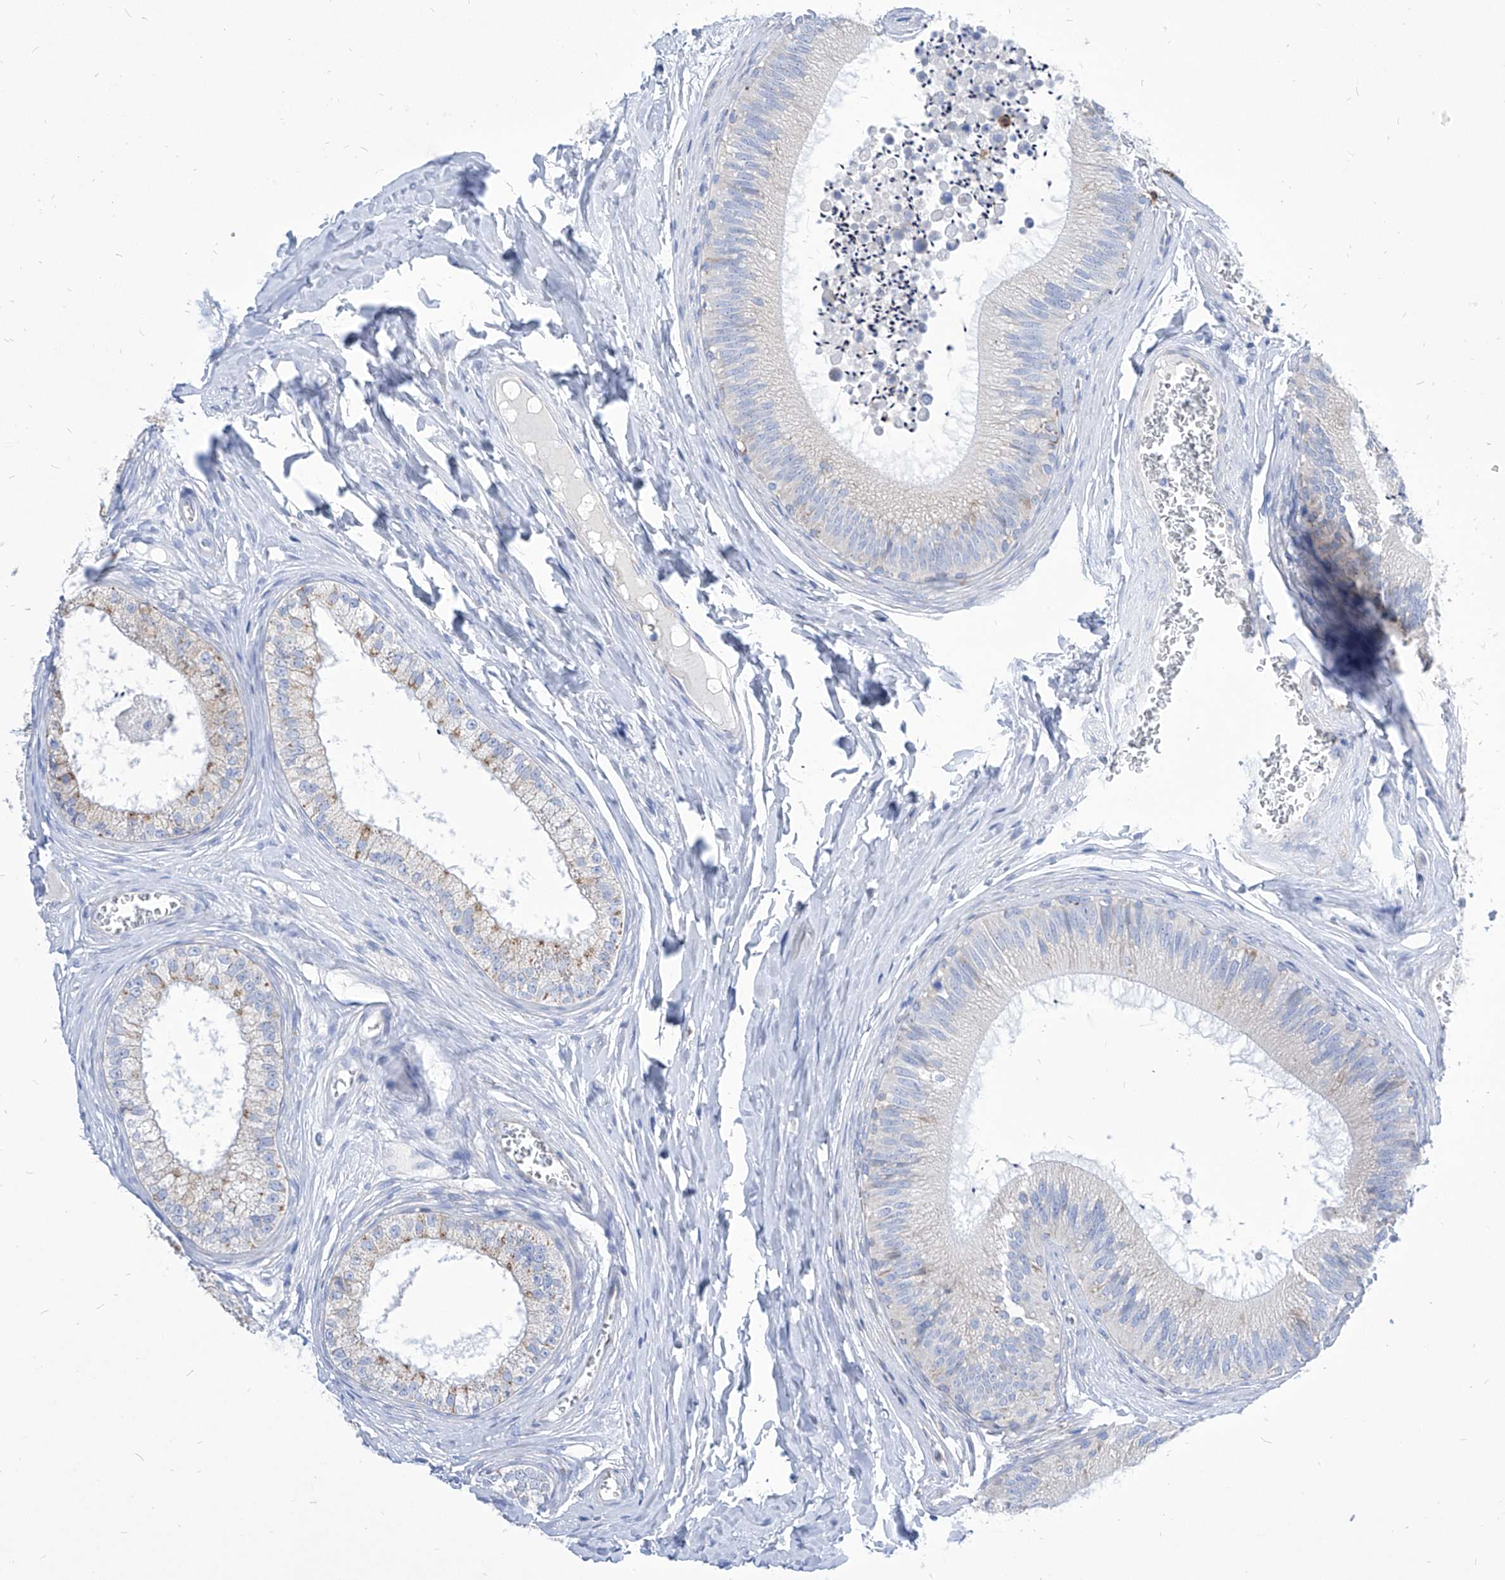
{"staining": {"intensity": "negative", "quantity": "none", "location": "none"}, "tissue": "epididymis", "cell_type": "Glandular cells", "image_type": "normal", "snomed": [{"axis": "morphology", "description": "Normal tissue, NOS"}, {"axis": "topography", "description": "Epididymis"}], "caption": "This is an IHC image of unremarkable human epididymis. There is no expression in glandular cells.", "gene": "COQ3", "patient": {"sex": "male", "age": 29}}